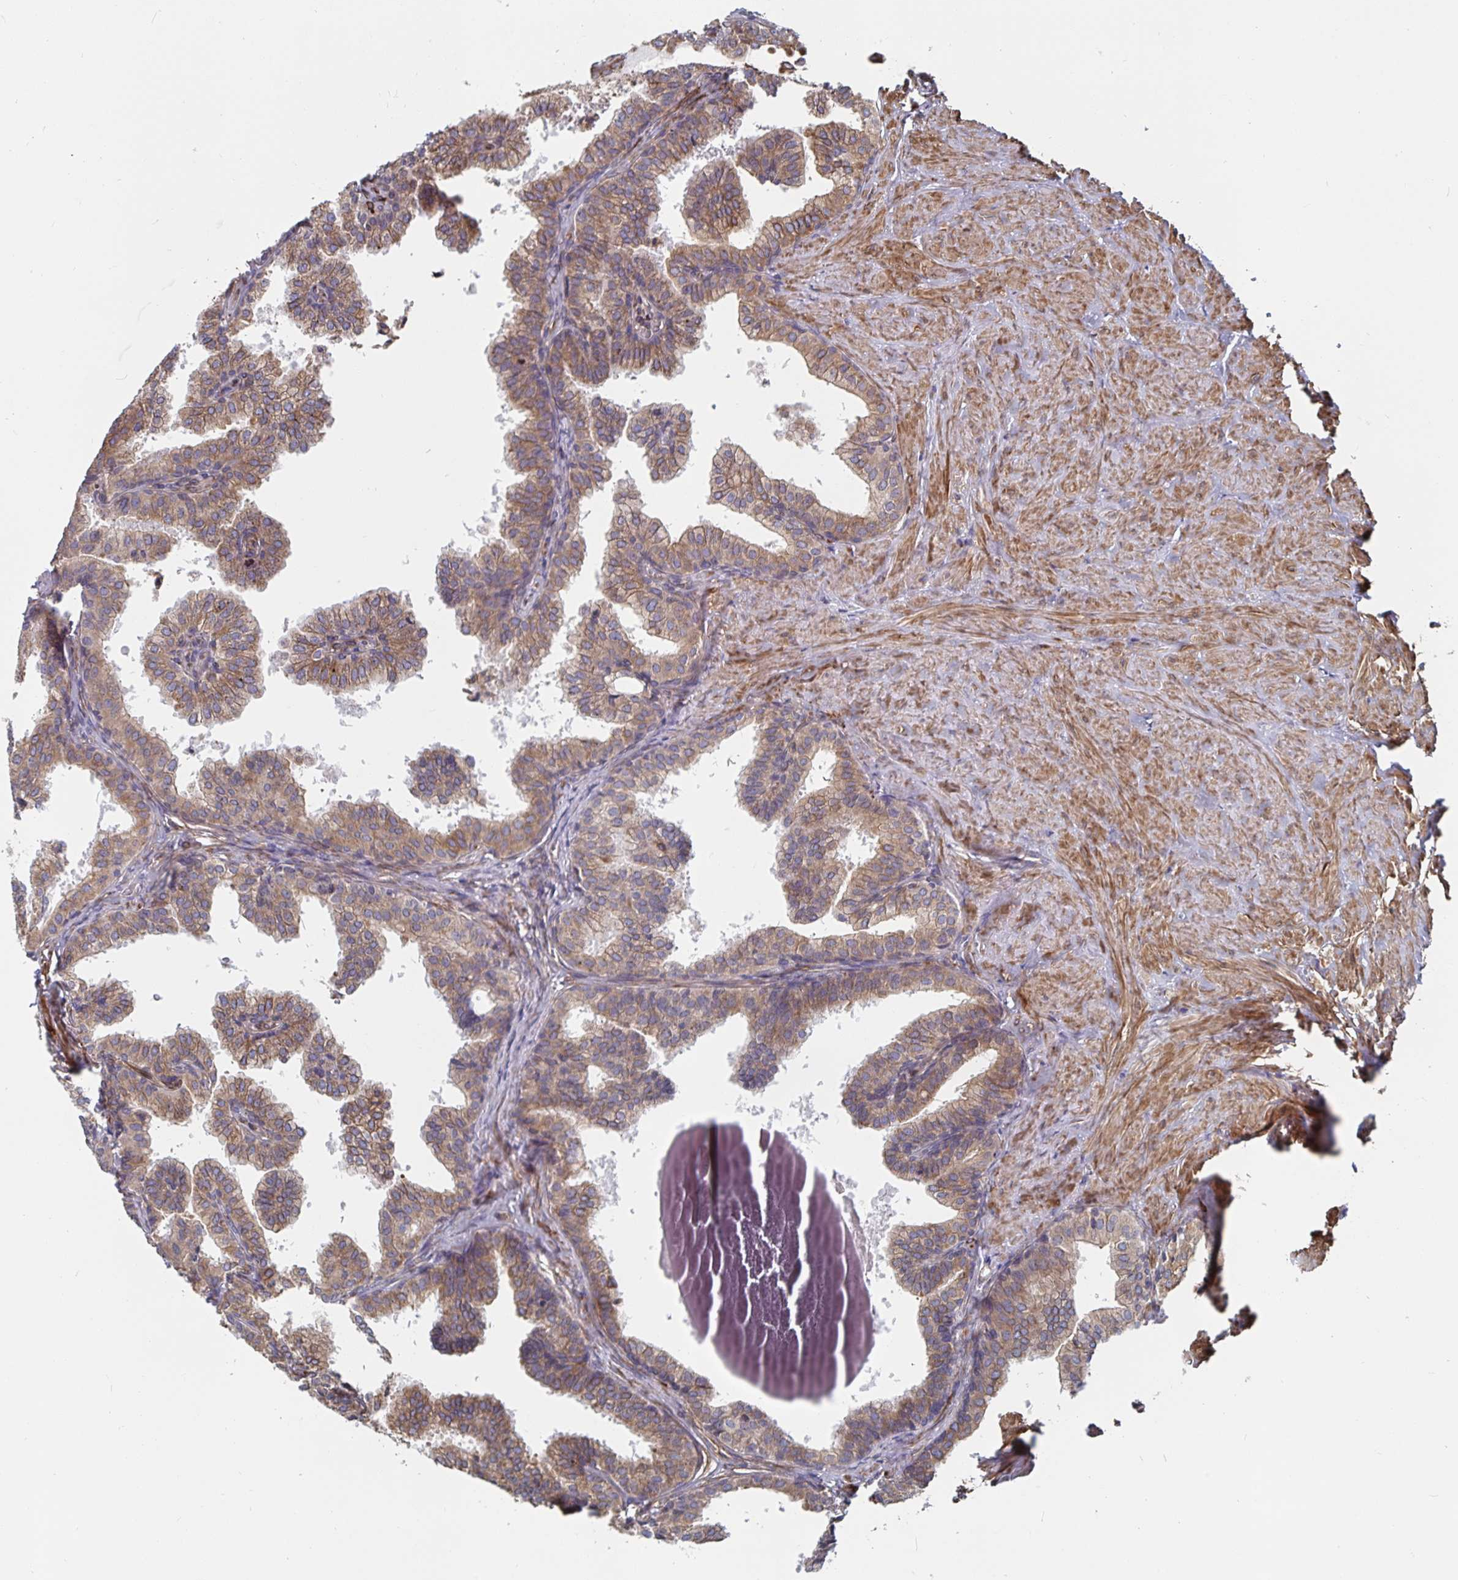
{"staining": {"intensity": "moderate", "quantity": ">75%", "location": "cytoplasmic/membranous"}, "tissue": "prostate", "cell_type": "Glandular cells", "image_type": "normal", "snomed": [{"axis": "morphology", "description": "Normal tissue, NOS"}, {"axis": "topography", "description": "Prostate"}, {"axis": "topography", "description": "Peripheral nerve tissue"}], "caption": "Brown immunohistochemical staining in benign prostate exhibits moderate cytoplasmic/membranous positivity in about >75% of glandular cells.", "gene": "BCAP29", "patient": {"sex": "male", "age": 55}}